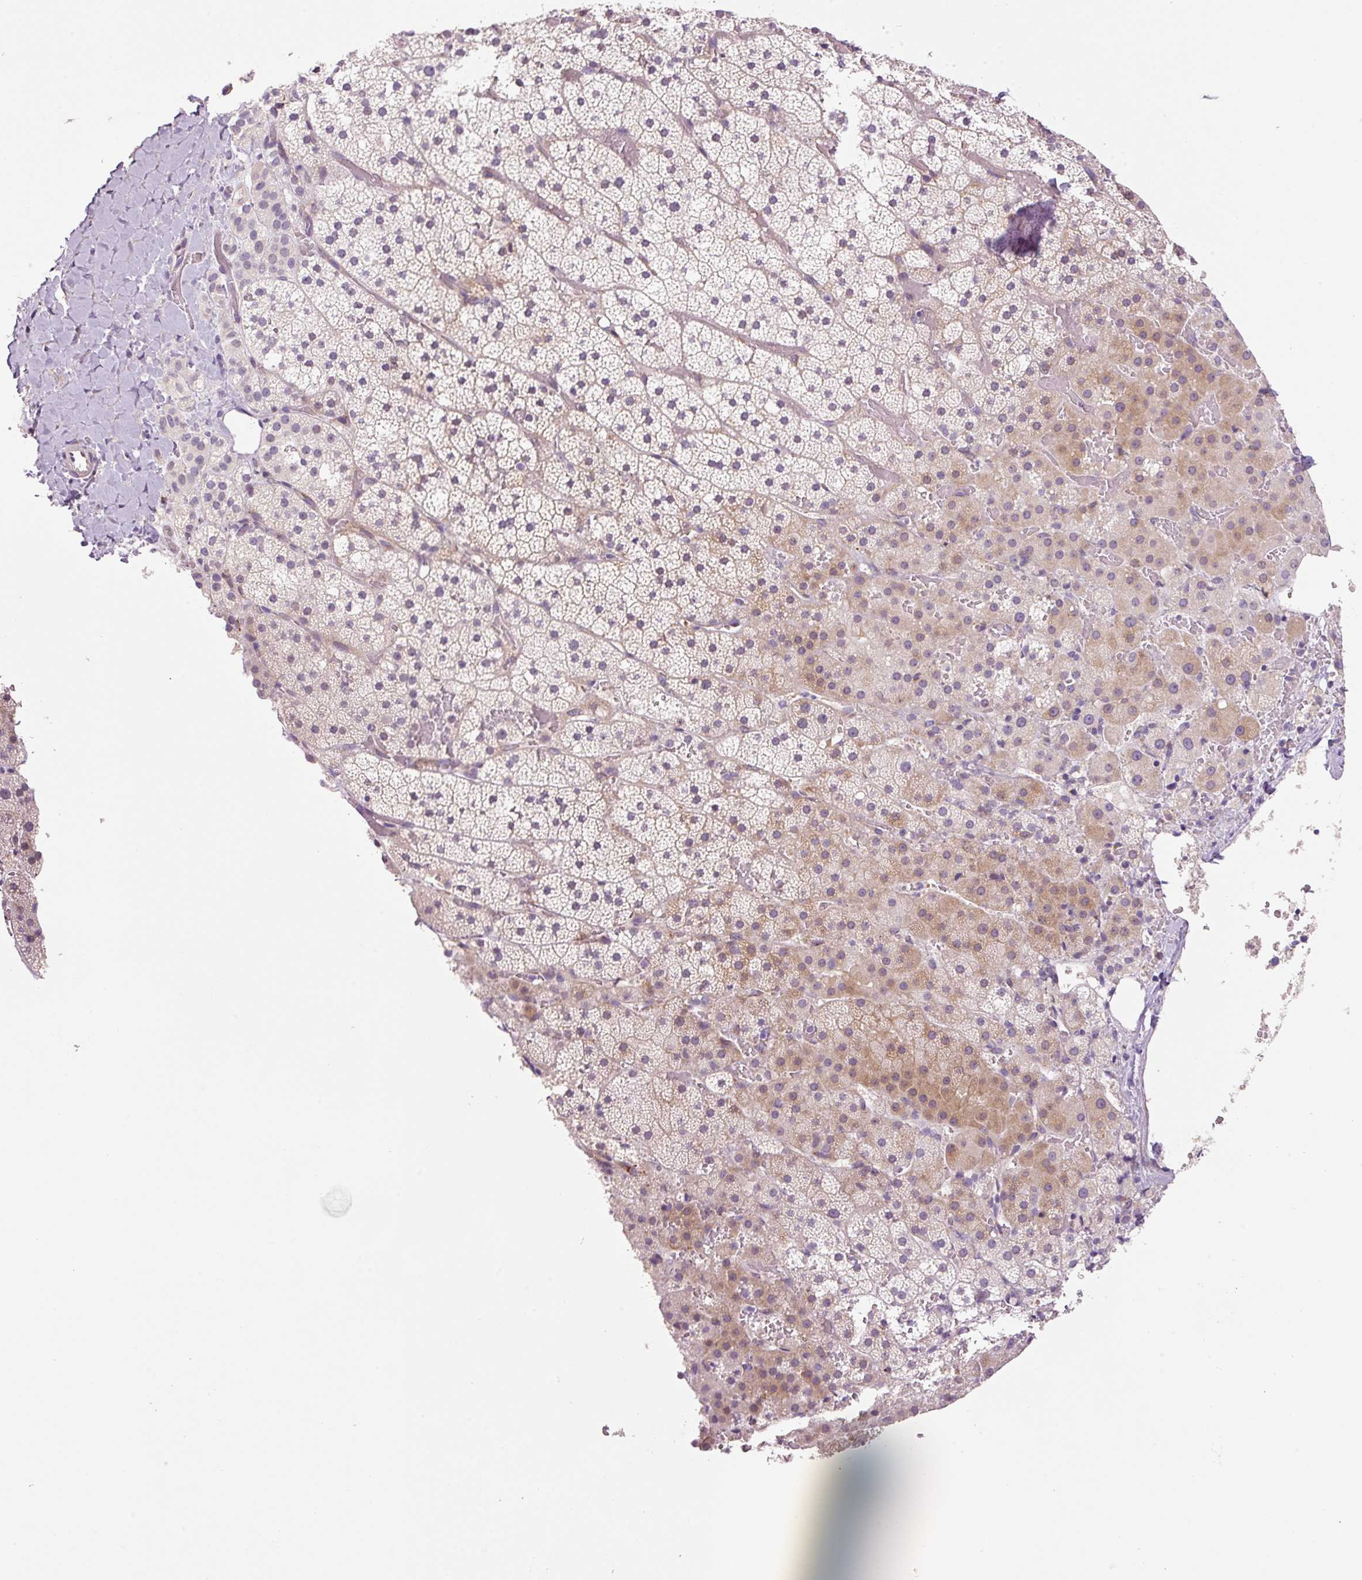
{"staining": {"intensity": "moderate", "quantity": "<25%", "location": "cytoplasmic/membranous"}, "tissue": "adrenal gland", "cell_type": "Glandular cells", "image_type": "normal", "snomed": [{"axis": "morphology", "description": "Normal tissue, NOS"}, {"axis": "topography", "description": "Adrenal gland"}], "caption": "A high-resolution histopathology image shows IHC staining of unremarkable adrenal gland, which shows moderate cytoplasmic/membranous expression in about <25% of glandular cells.", "gene": "HAX1", "patient": {"sex": "male", "age": 53}}